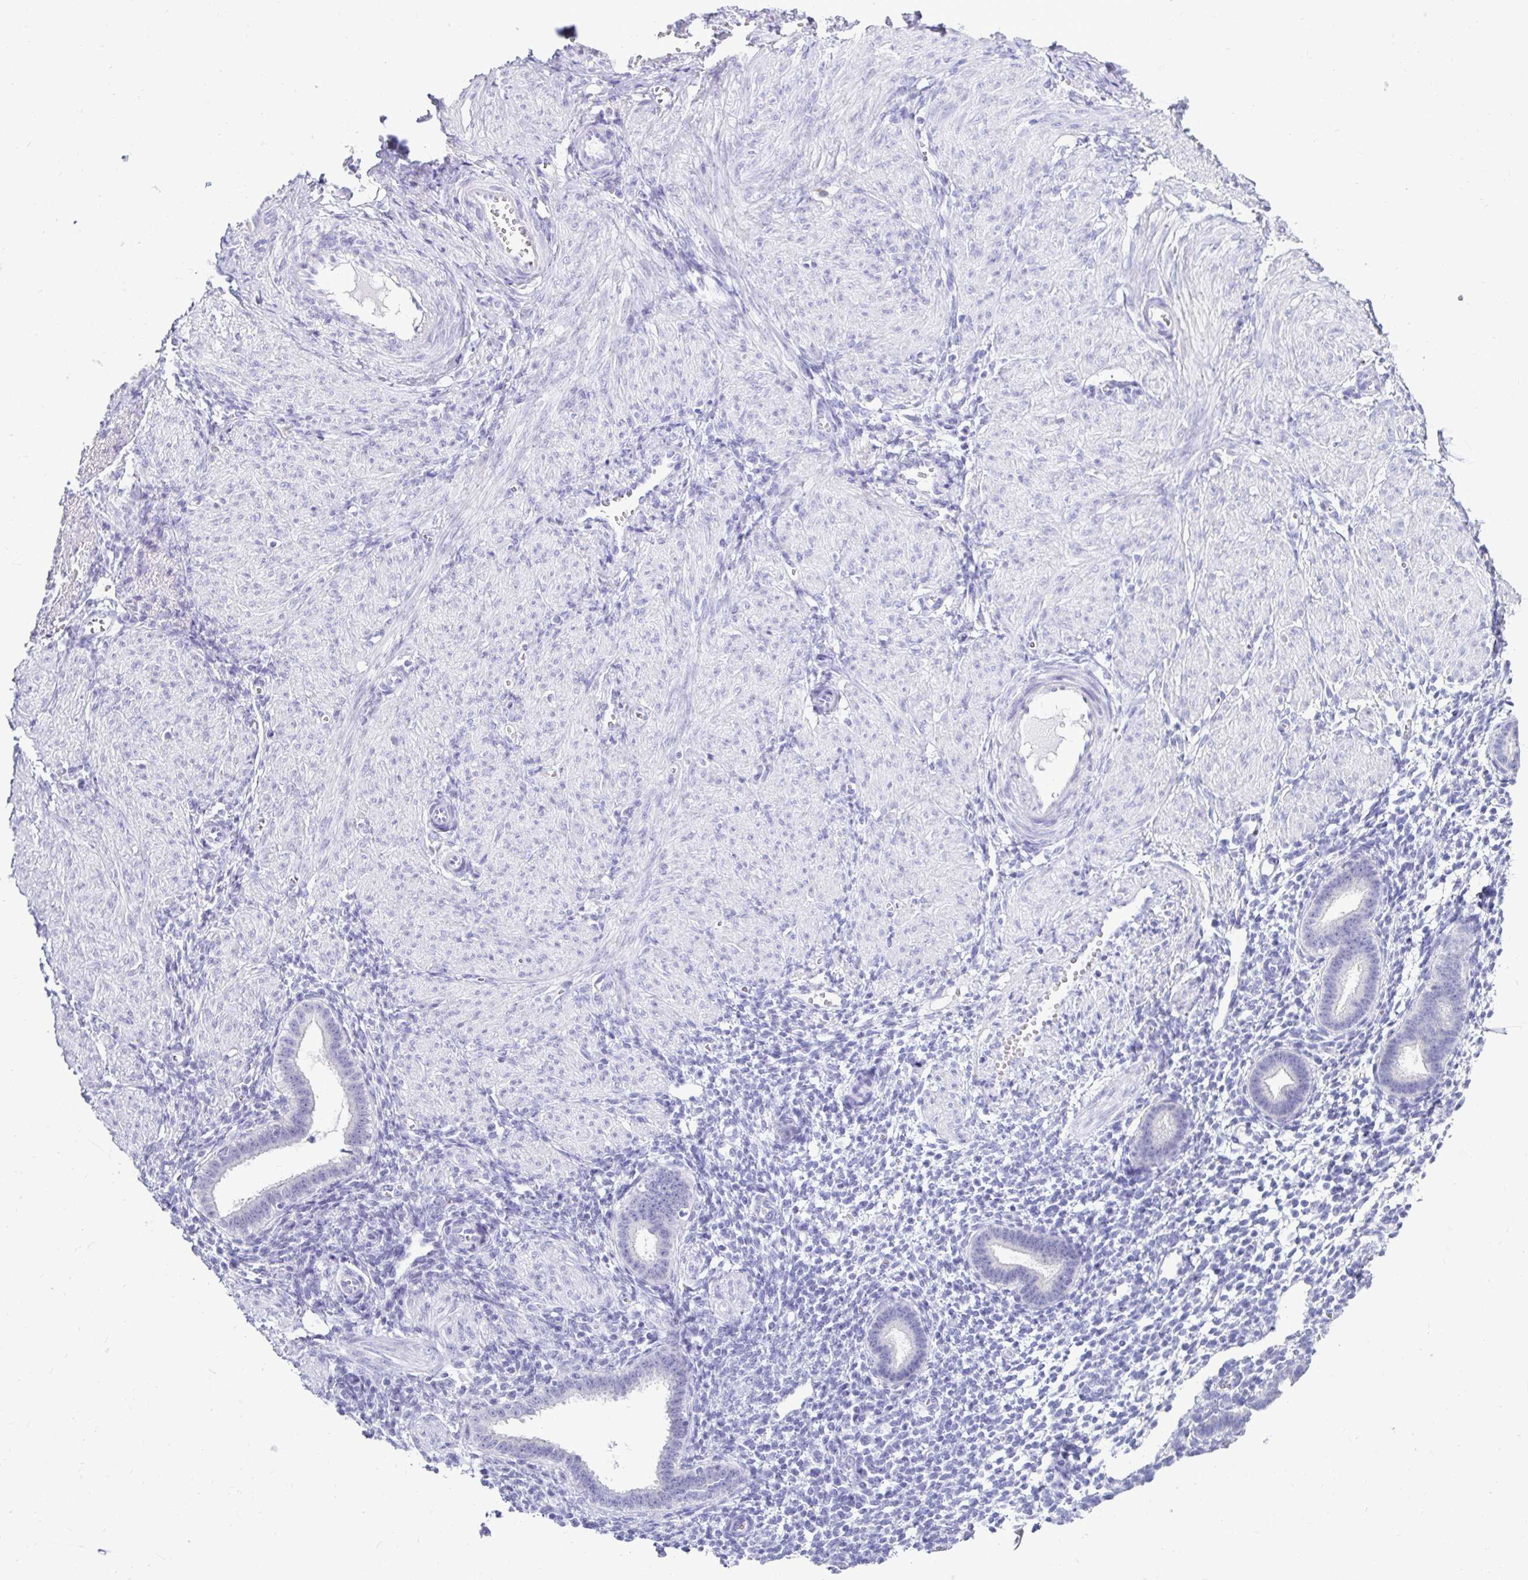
{"staining": {"intensity": "negative", "quantity": "none", "location": "none"}, "tissue": "endometrium", "cell_type": "Cells in endometrial stroma", "image_type": "normal", "snomed": [{"axis": "morphology", "description": "Normal tissue, NOS"}, {"axis": "topography", "description": "Endometrium"}], "caption": "Cells in endometrial stroma are negative for brown protein staining in normal endometrium. (DAB immunohistochemistry with hematoxylin counter stain).", "gene": "CST6", "patient": {"sex": "female", "age": 36}}